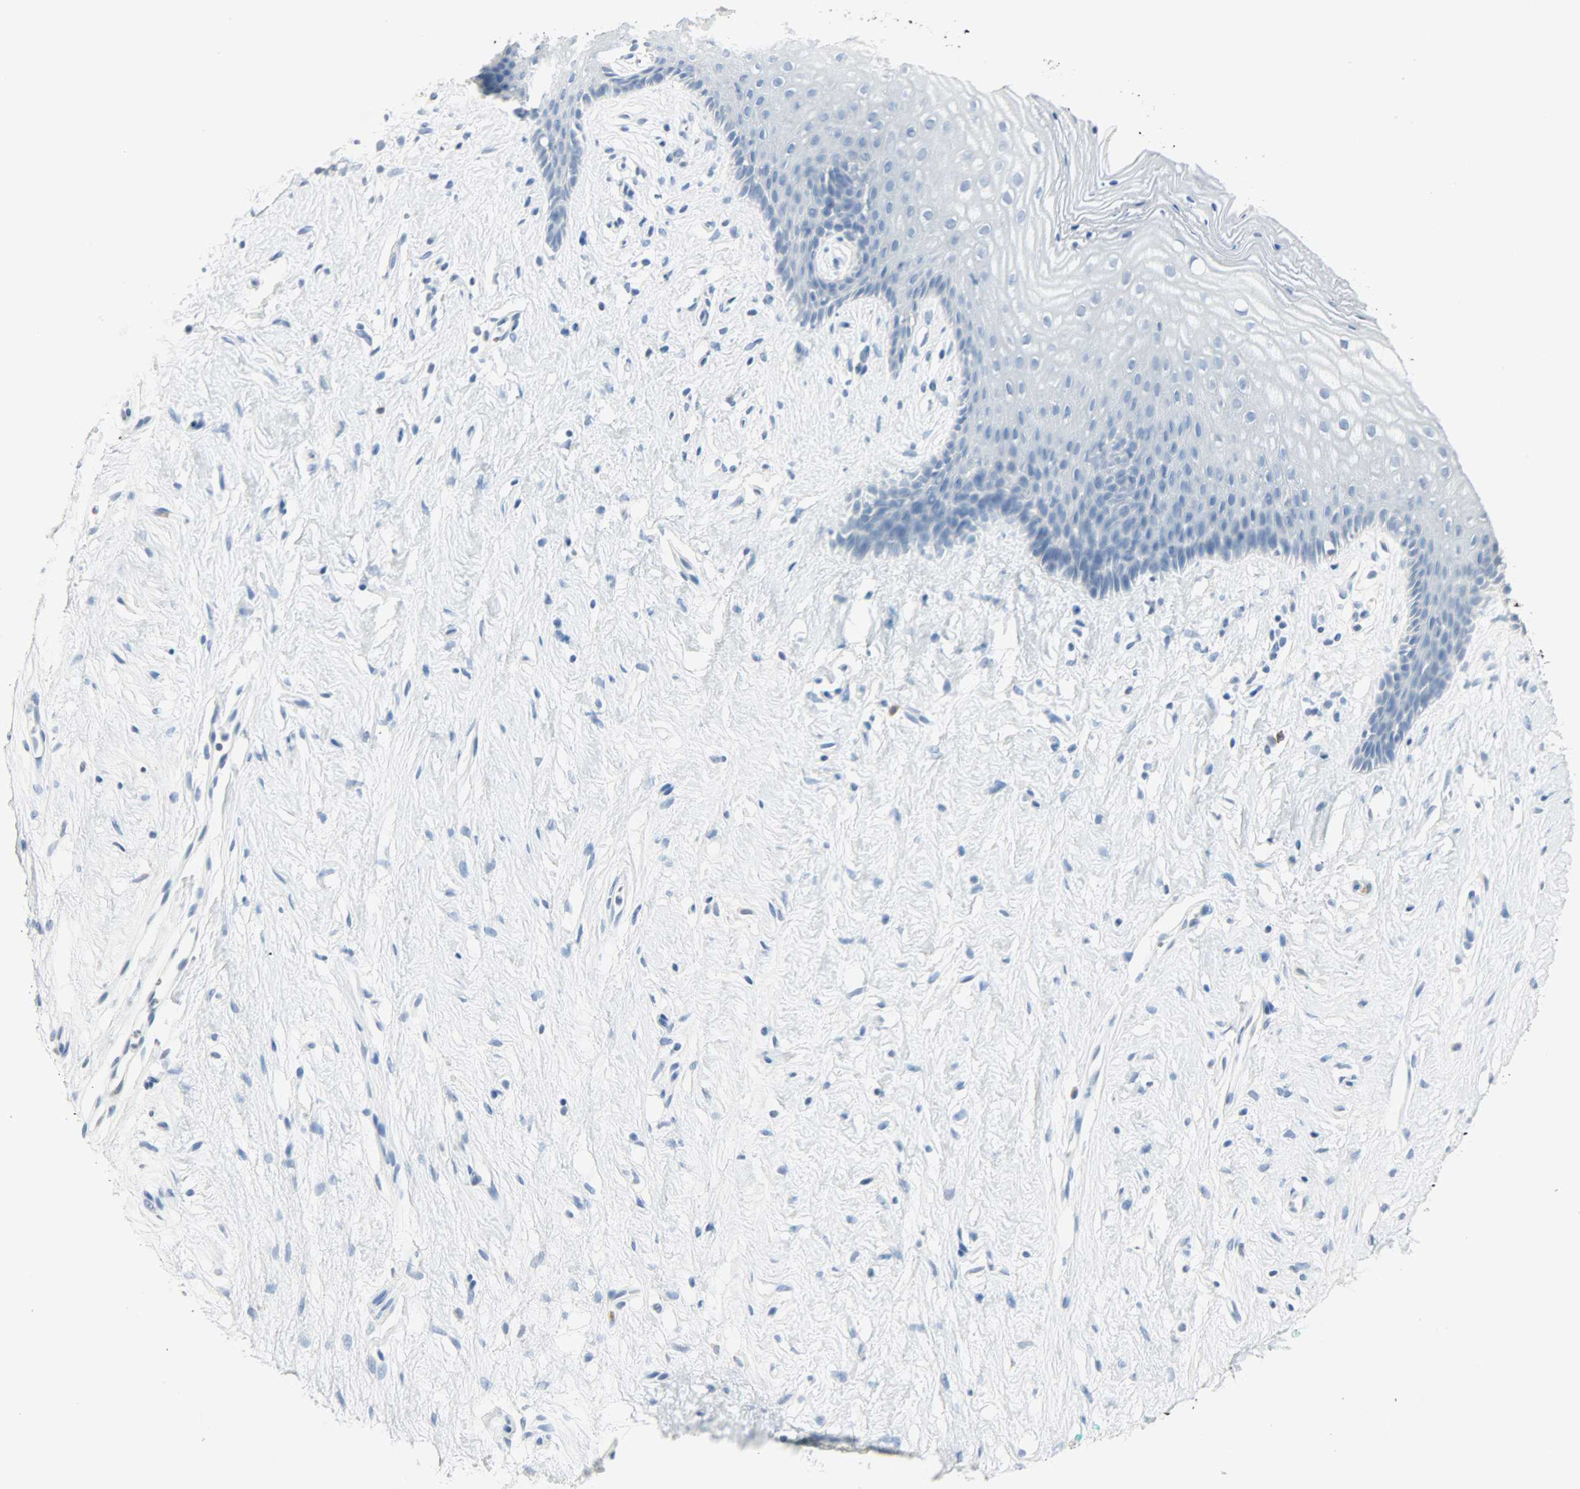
{"staining": {"intensity": "negative", "quantity": "none", "location": "none"}, "tissue": "vagina", "cell_type": "Squamous epithelial cells", "image_type": "normal", "snomed": [{"axis": "morphology", "description": "Normal tissue, NOS"}, {"axis": "topography", "description": "Vagina"}], "caption": "Immunohistochemical staining of normal vagina exhibits no significant positivity in squamous epithelial cells. (IHC, brightfield microscopy, high magnification).", "gene": "PTPN6", "patient": {"sex": "female", "age": 44}}